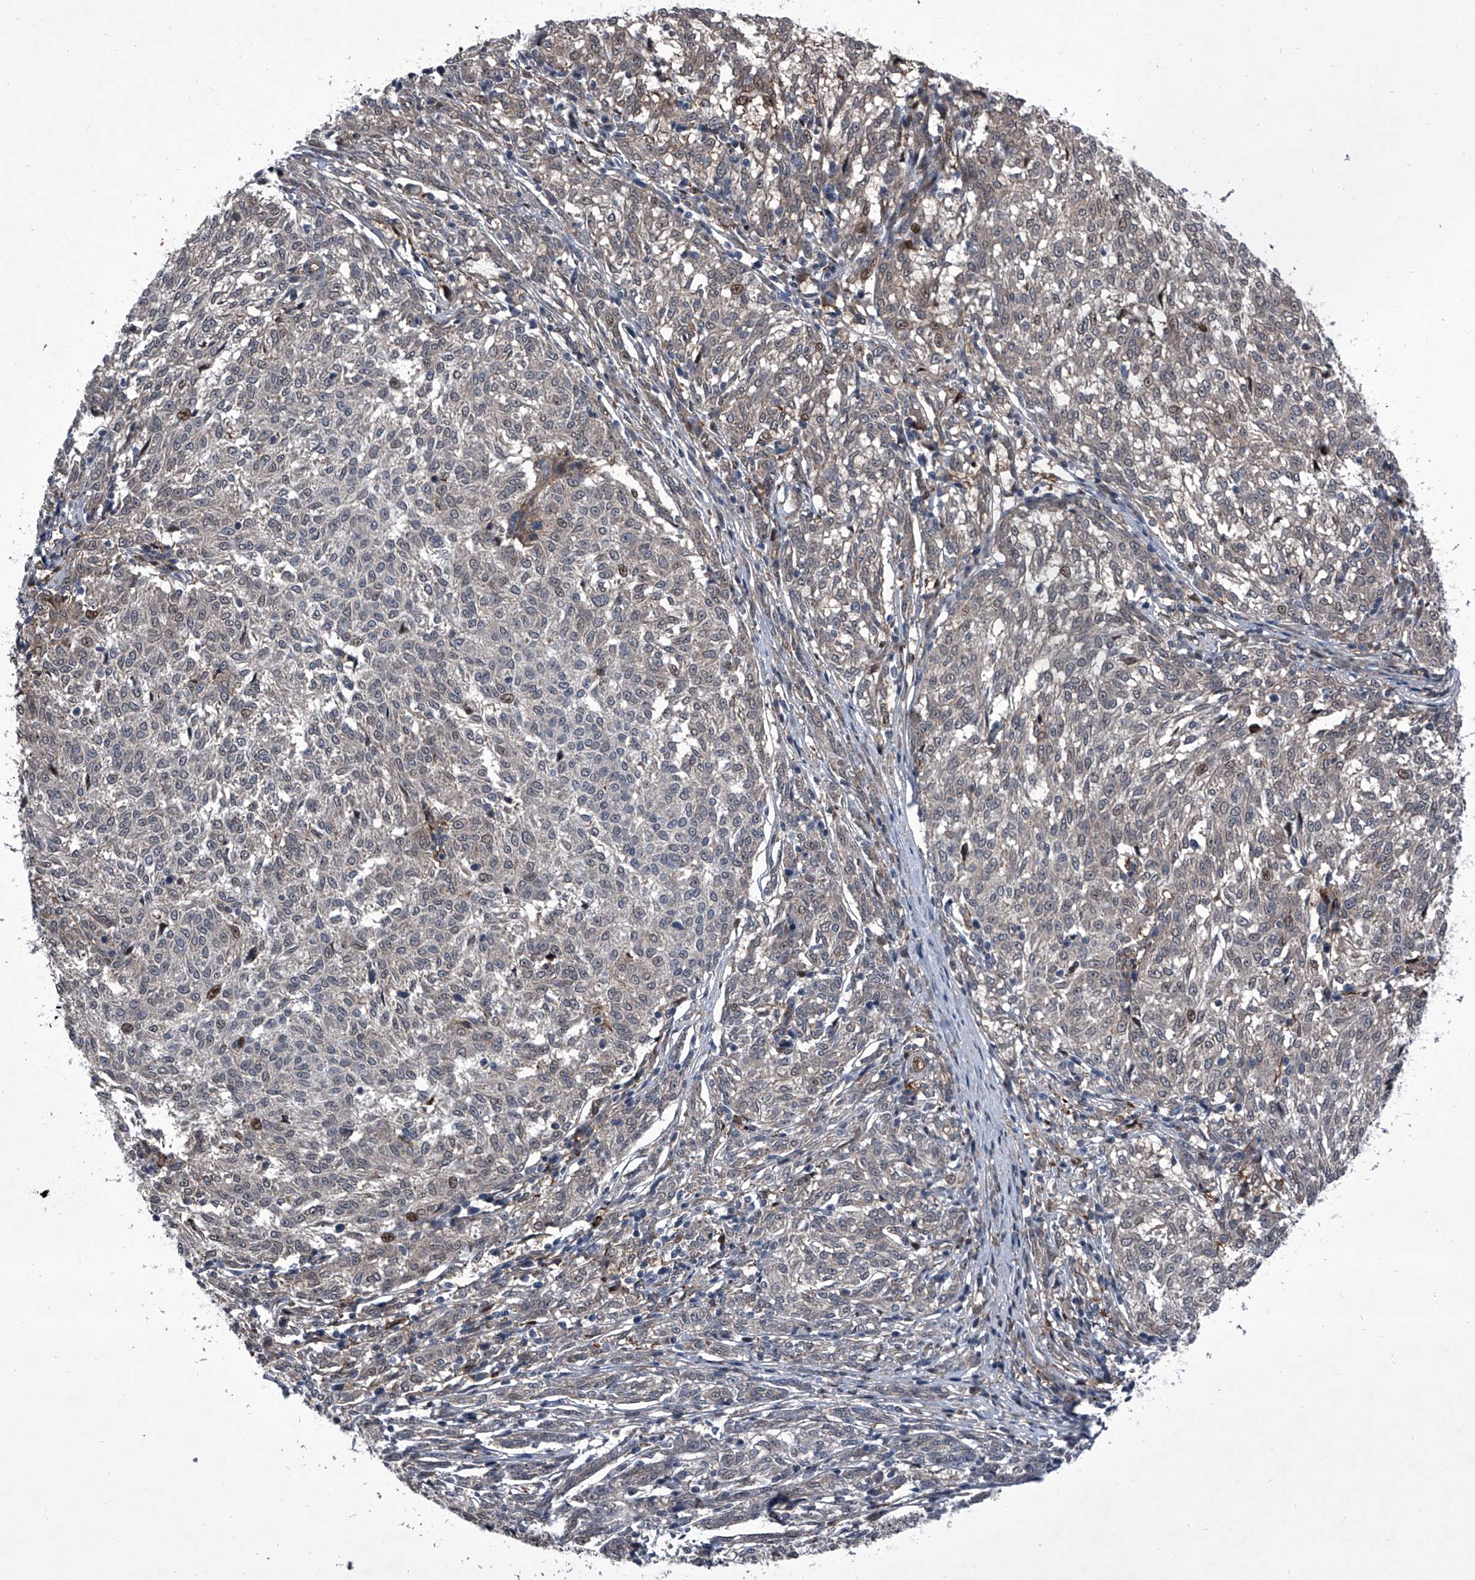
{"staining": {"intensity": "moderate", "quantity": "<25%", "location": "nuclear"}, "tissue": "melanoma", "cell_type": "Tumor cells", "image_type": "cancer", "snomed": [{"axis": "morphology", "description": "Malignant melanoma, NOS"}, {"axis": "topography", "description": "Skin"}], "caption": "IHC of human melanoma displays low levels of moderate nuclear staining in approximately <25% of tumor cells.", "gene": "ELK4", "patient": {"sex": "female", "age": 72}}